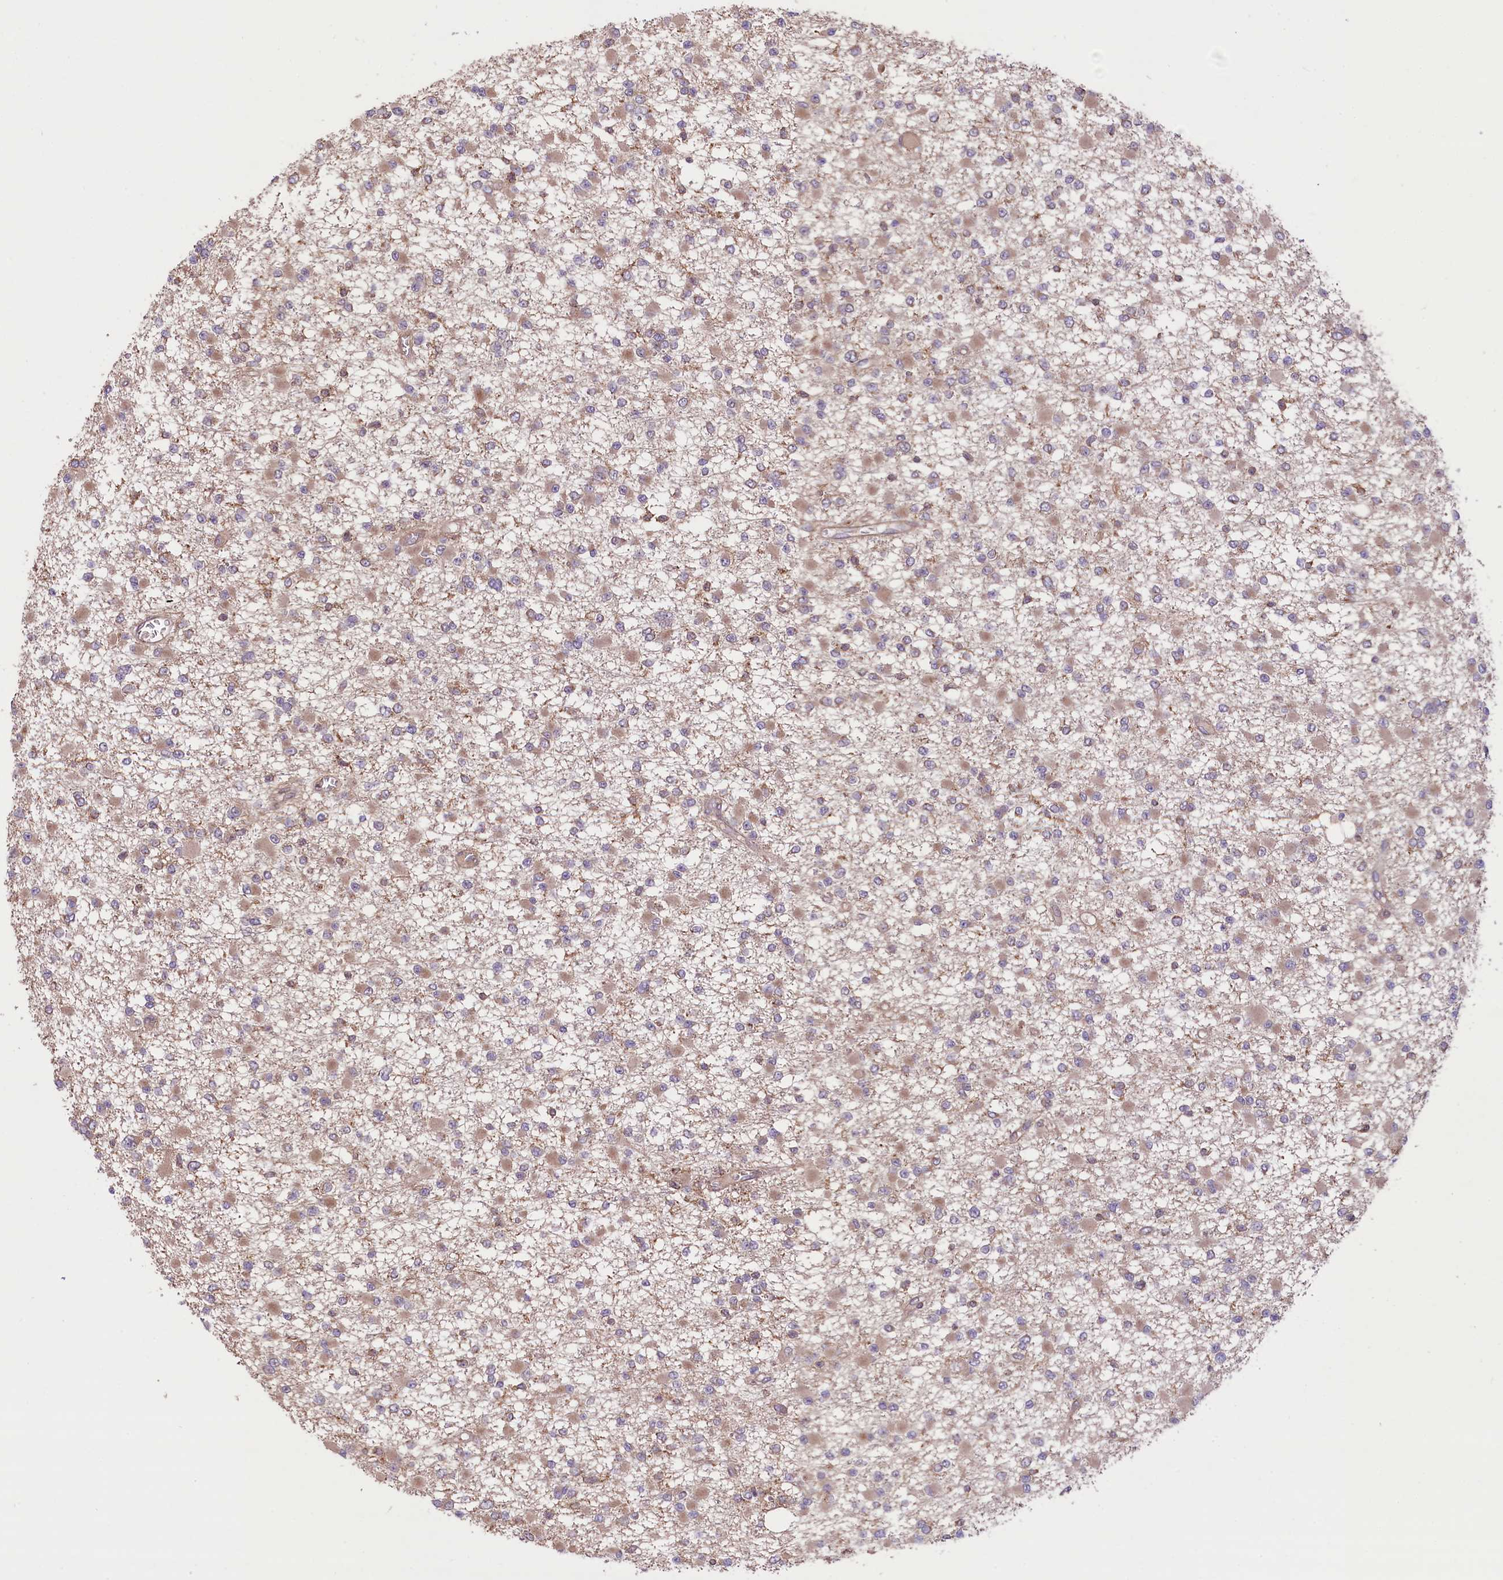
{"staining": {"intensity": "weak", "quantity": ">75%", "location": "cytoplasmic/membranous"}, "tissue": "glioma", "cell_type": "Tumor cells", "image_type": "cancer", "snomed": [{"axis": "morphology", "description": "Glioma, malignant, Low grade"}, {"axis": "topography", "description": "Brain"}], "caption": "Protein expression analysis of human malignant low-grade glioma reveals weak cytoplasmic/membranous staining in approximately >75% of tumor cells. (brown staining indicates protein expression, while blue staining denotes nuclei).", "gene": "HDAC5", "patient": {"sex": "female", "age": 22}}